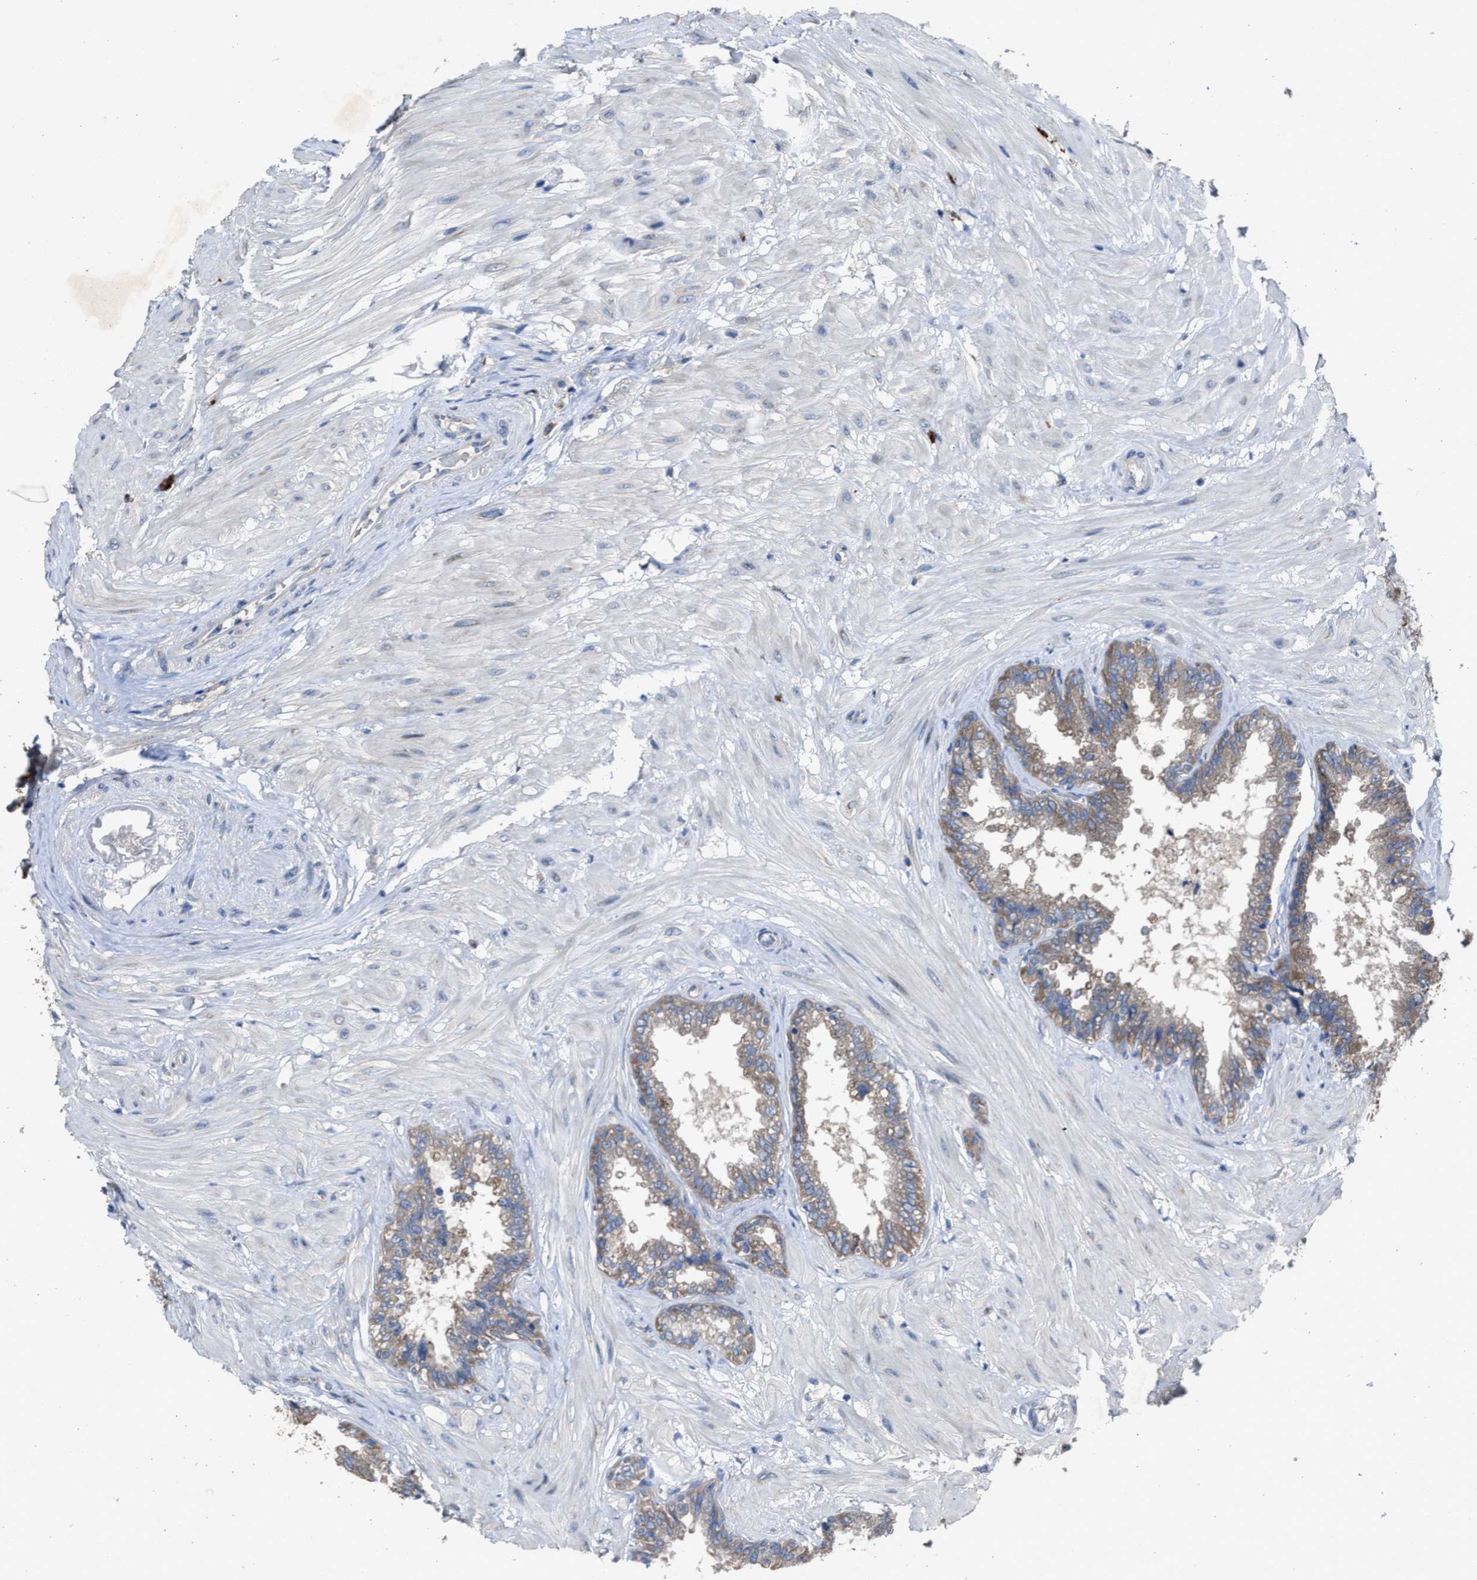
{"staining": {"intensity": "moderate", "quantity": "25%-75%", "location": "cytoplasmic/membranous"}, "tissue": "seminal vesicle", "cell_type": "Glandular cells", "image_type": "normal", "snomed": [{"axis": "morphology", "description": "Normal tissue, NOS"}, {"axis": "topography", "description": "Seminal veicle"}], "caption": "Protein analysis of unremarkable seminal vesicle shows moderate cytoplasmic/membranous staining in about 25%-75% of glandular cells.", "gene": "UPF1", "patient": {"sex": "male", "age": 46}}